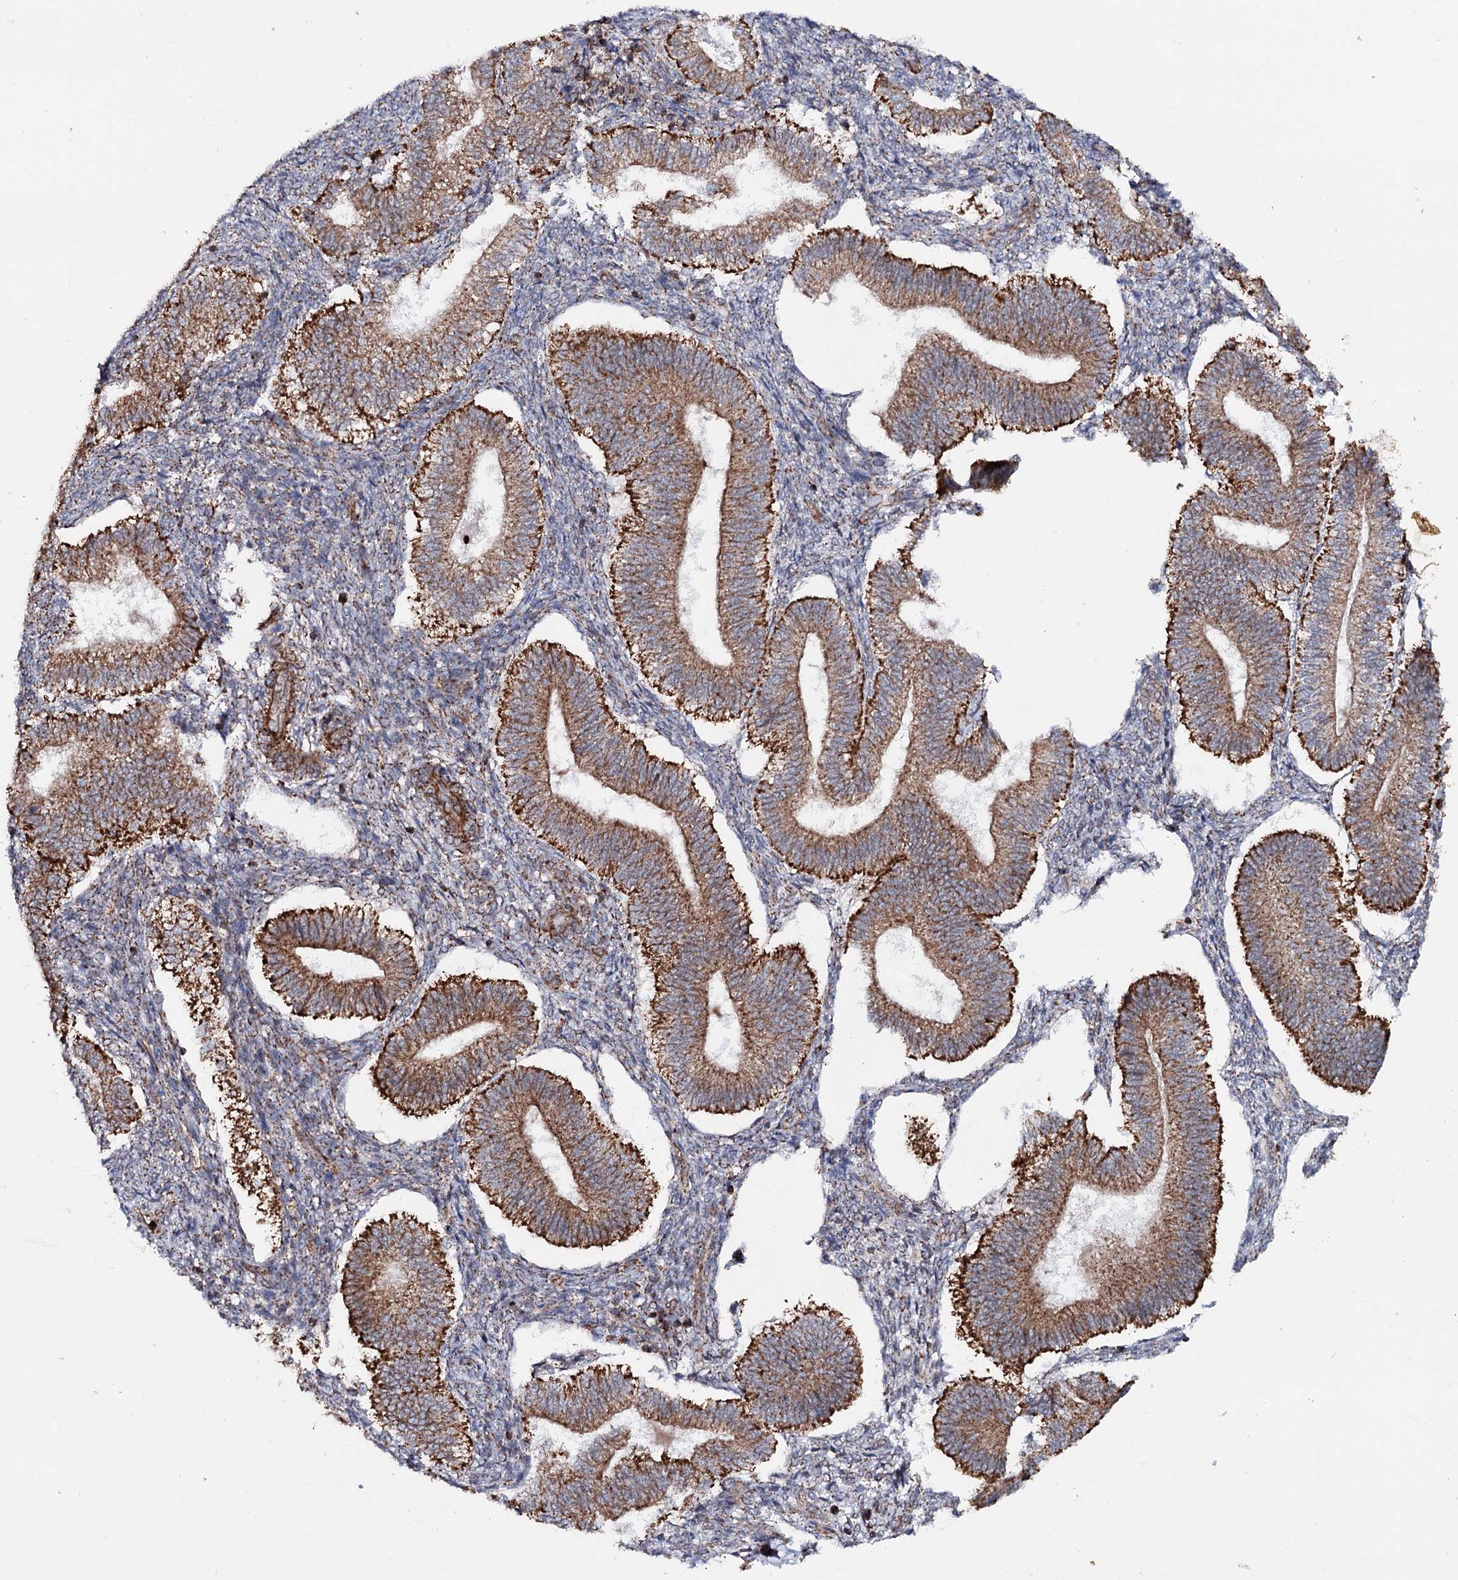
{"staining": {"intensity": "moderate", "quantity": "25%-75%", "location": "cytoplasmic/membranous"}, "tissue": "endometrium", "cell_type": "Cells in endometrial stroma", "image_type": "normal", "snomed": [{"axis": "morphology", "description": "Normal tissue, NOS"}, {"axis": "topography", "description": "Endometrium"}], "caption": "A micrograph showing moderate cytoplasmic/membranous positivity in about 25%-75% of cells in endometrial stroma in benign endometrium, as visualized by brown immunohistochemical staining.", "gene": "FGFR1OP2", "patient": {"sex": "female", "age": 25}}